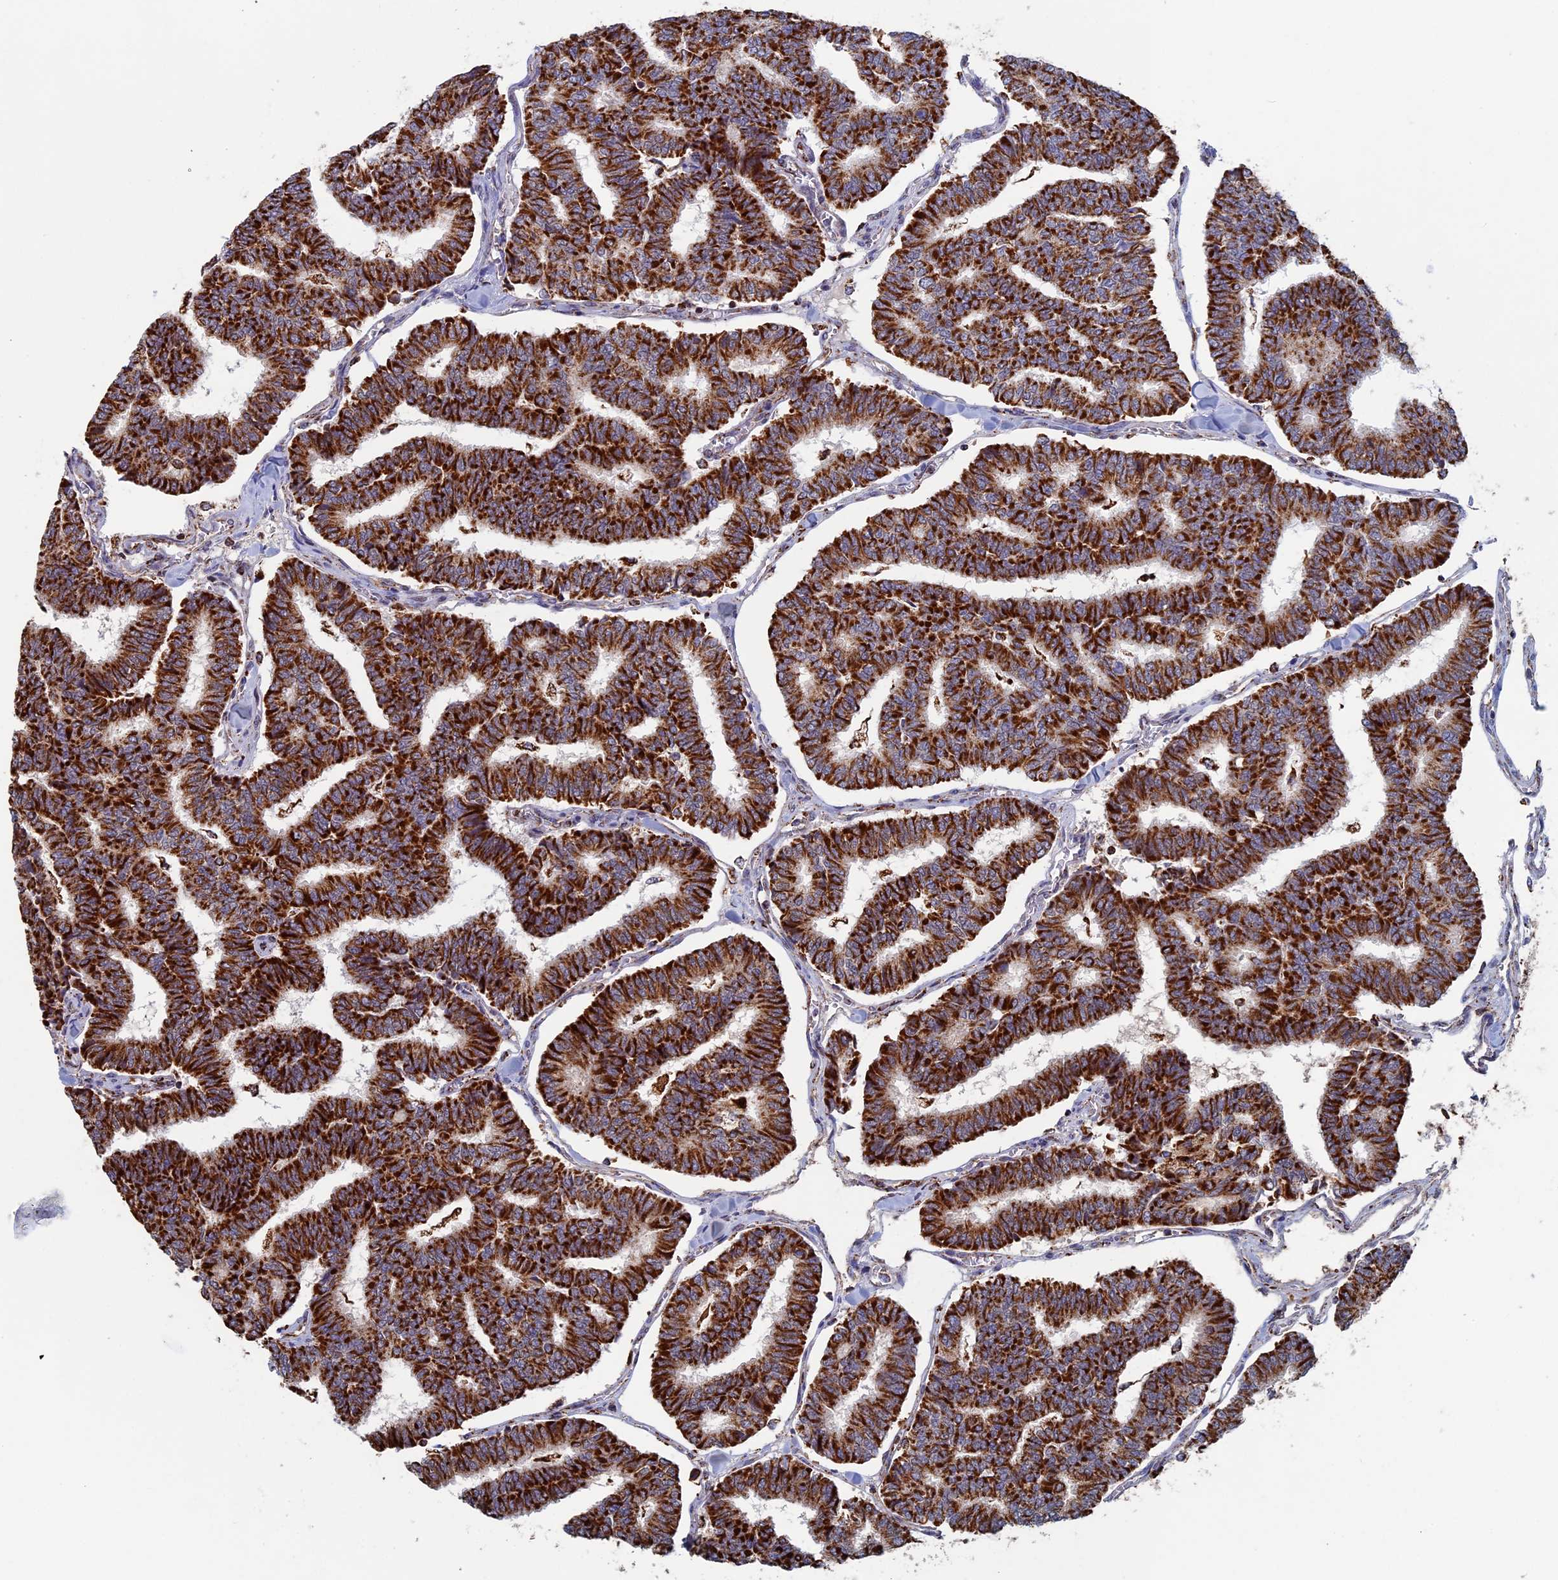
{"staining": {"intensity": "strong", "quantity": ">75%", "location": "cytoplasmic/membranous"}, "tissue": "thyroid cancer", "cell_type": "Tumor cells", "image_type": "cancer", "snomed": [{"axis": "morphology", "description": "Papillary adenocarcinoma, NOS"}, {"axis": "topography", "description": "Thyroid gland"}], "caption": "DAB immunohistochemical staining of papillary adenocarcinoma (thyroid) displays strong cytoplasmic/membranous protein positivity in about >75% of tumor cells.", "gene": "SEC24D", "patient": {"sex": "female", "age": 35}}